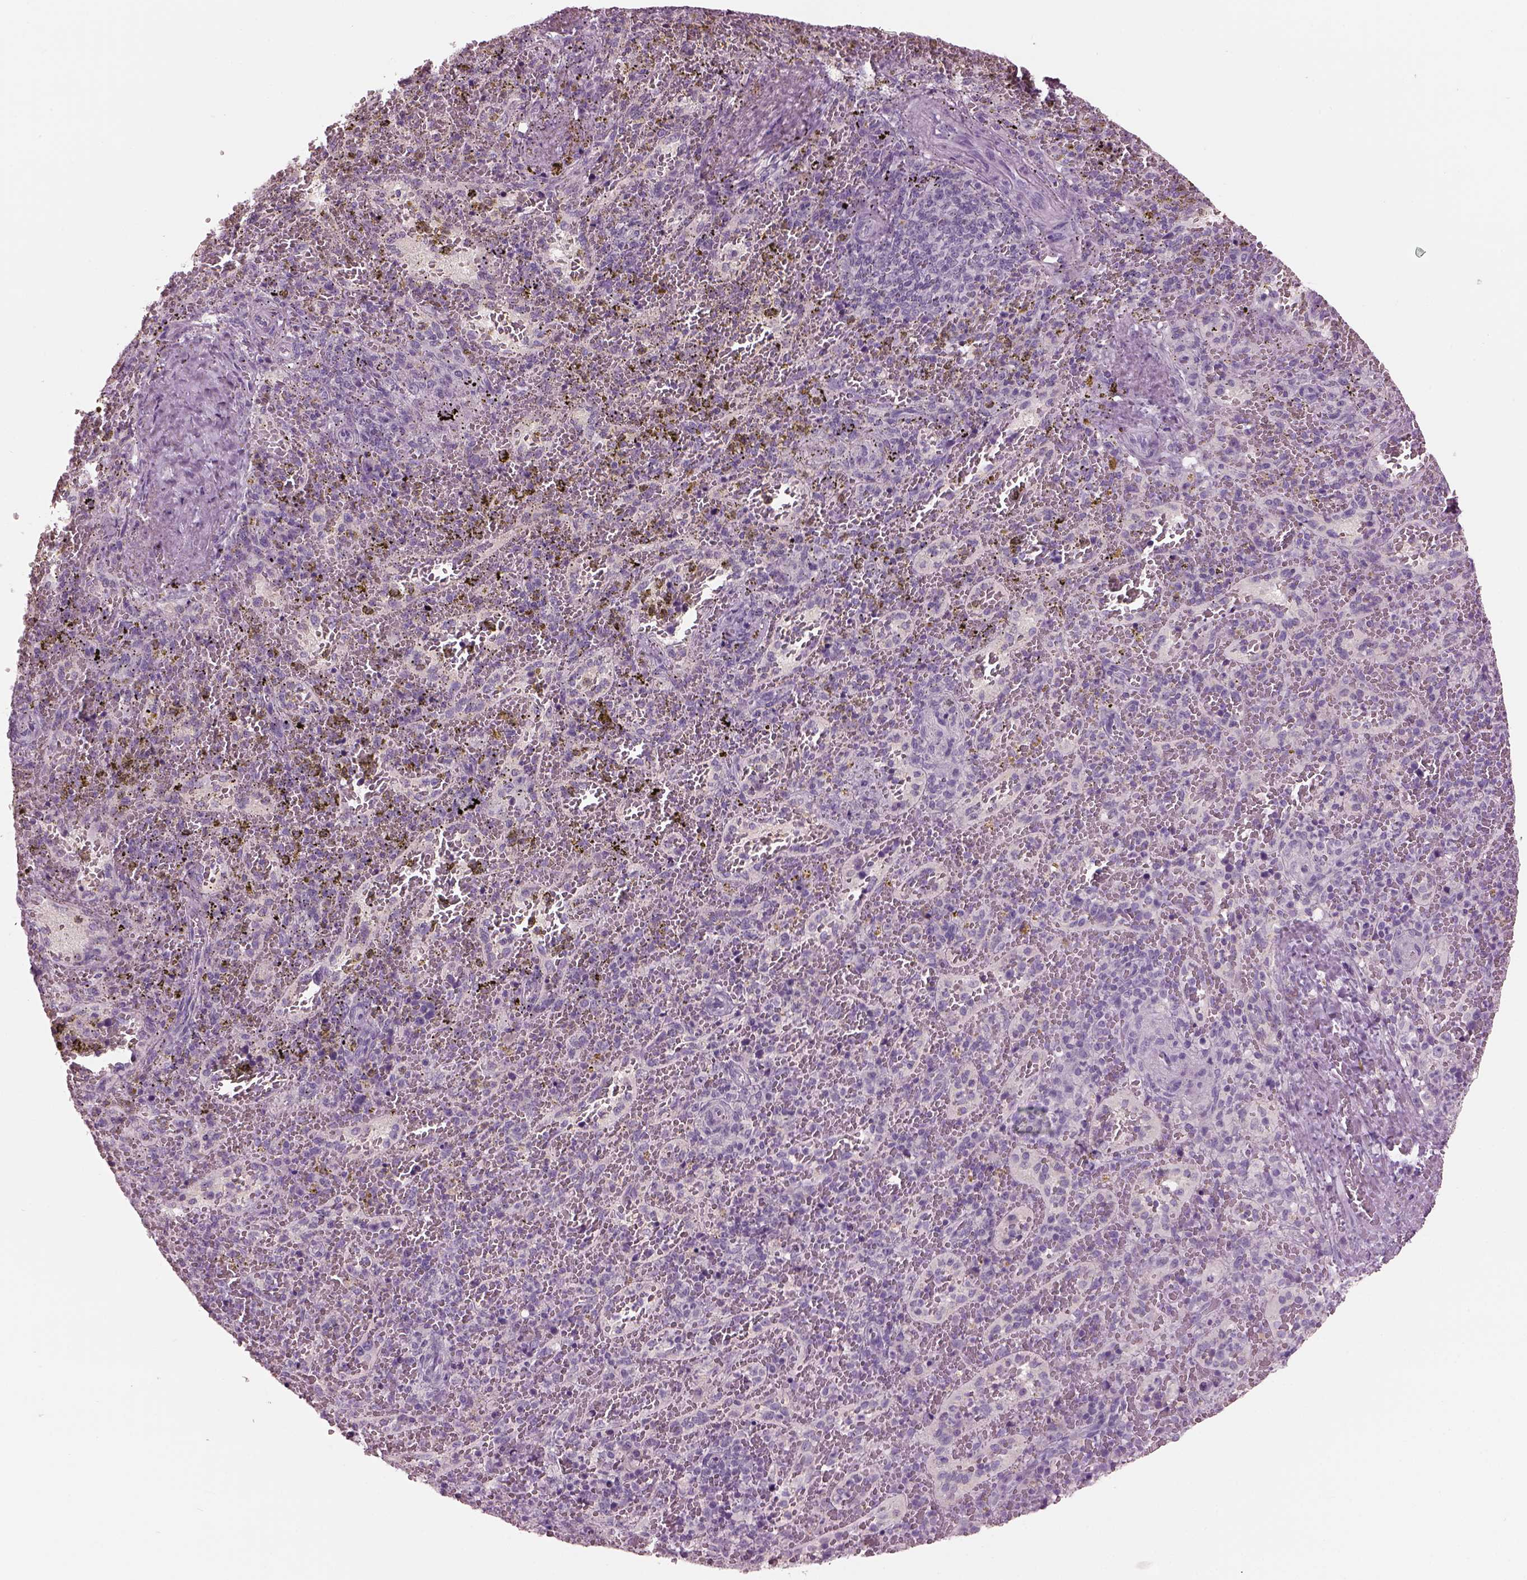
{"staining": {"intensity": "negative", "quantity": "none", "location": "none"}, "tissue": "spleen", "cell_type": "Cells in red pulp", "image_type": "normal", "snomed": [{"axis": "morphology", "description": "Normal tissue, NOS"}, {"axis": "topography", "description": "Spleen"}], "caption": "DAB (3,3'-diaminobenzidine) immunohistochemical staining of normal spleen shows no significant expression in cells in red pulp.", "gene": "PACRG", "patient": {"sex": "female", "age": 50}}